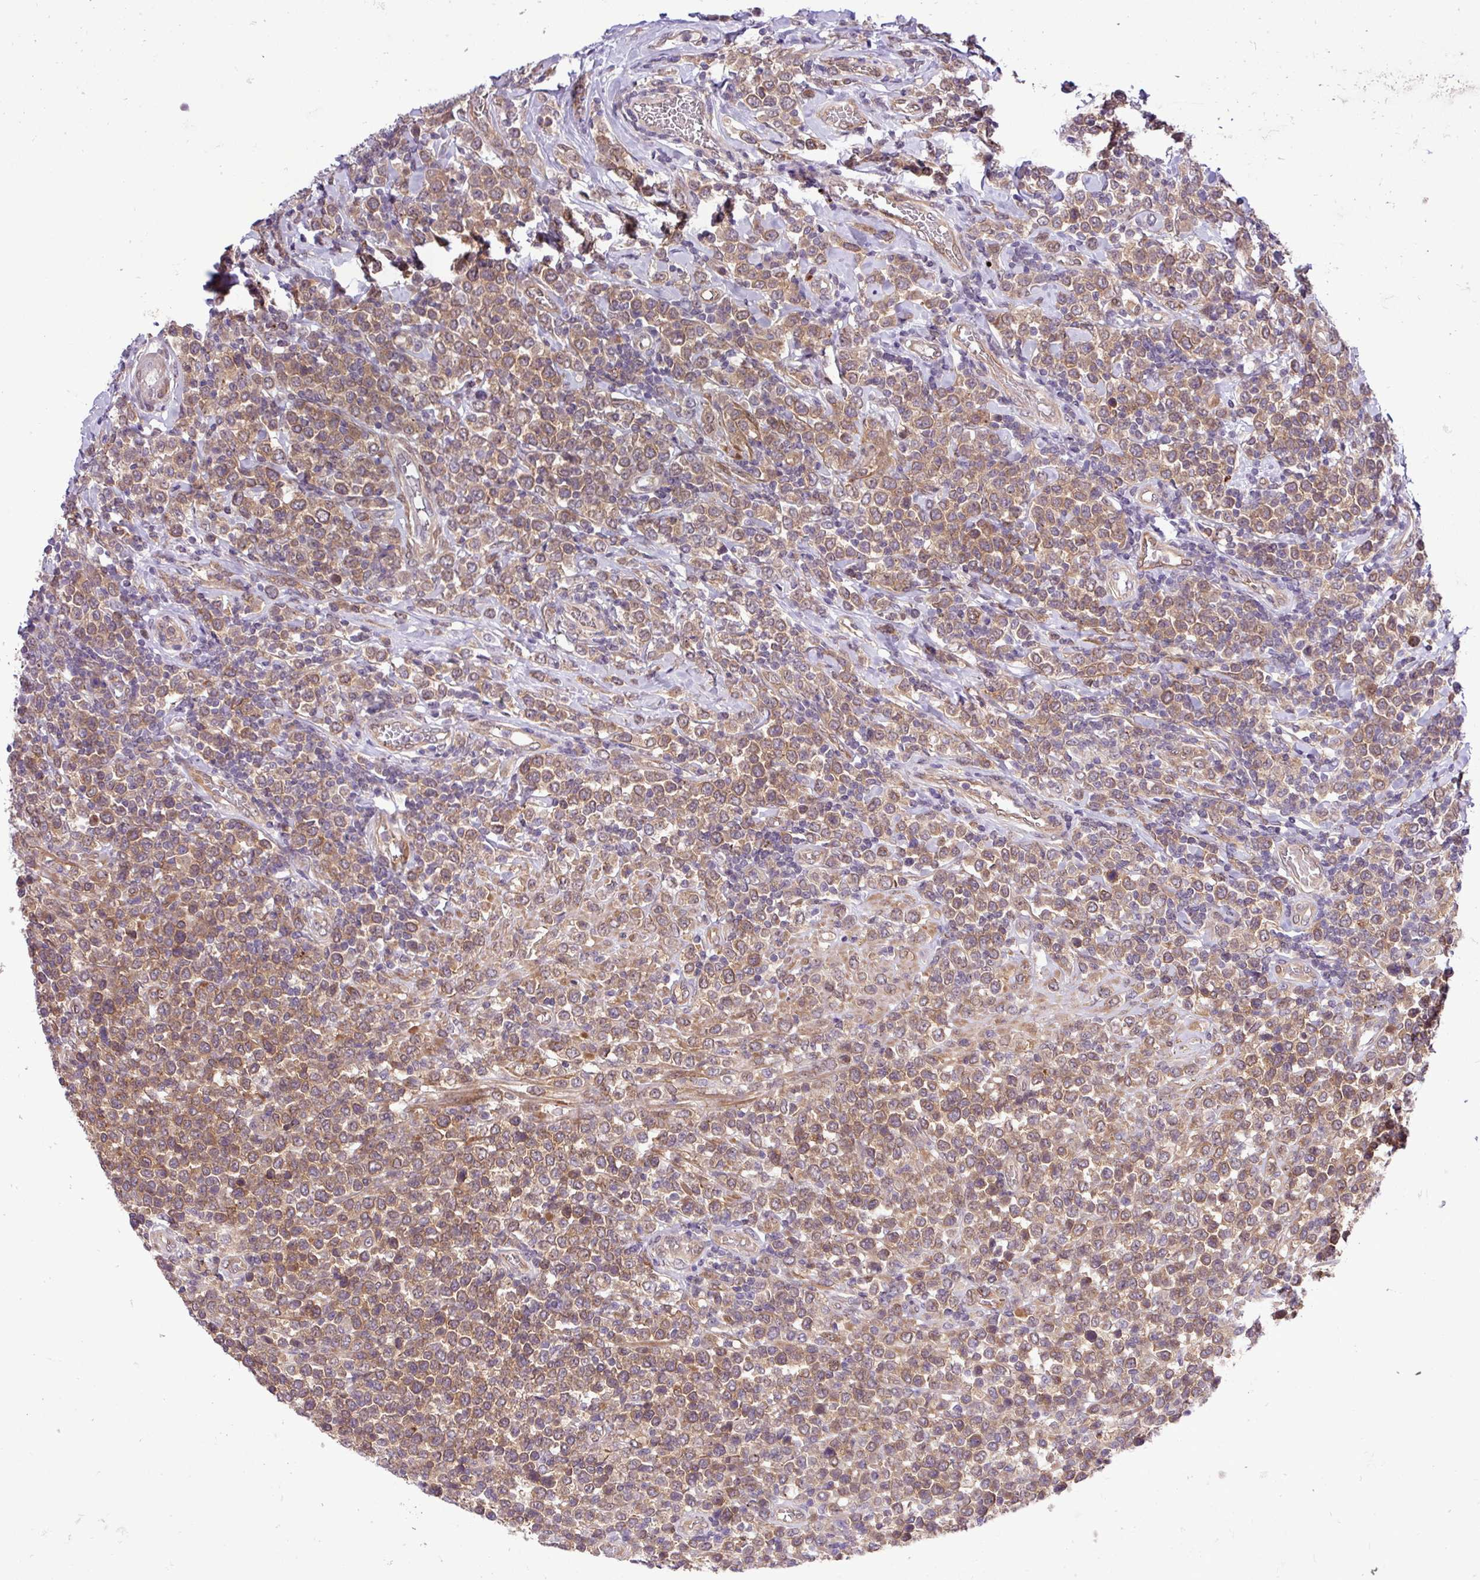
{"staining": {"intensity": "moderate", "quantity": ">75%", "location": "cytoplasmic/membranous,nuclear"}, "tissue": "lymphoma", "cell_type": "Tumor cells", "image_type": "cancer", "snomed": [{"axis": "morphology", "description": "Malignant lymphoma, non-Hodgkin's type, High grade"}, {"axis": "topography", "description": "Soft tissue"}], "caption": "A medium amount of moderate cytoplasmic/membranous and nuclear positivity is present in approximately >75% of tumor cells in high-grade malignant lymphoma, non-Hodgkin's type tissue. (IHC, brightfield microscopy, high magnification).", "gene": "CARHSP1", "patient": {"sex": "female", "age": 56}}